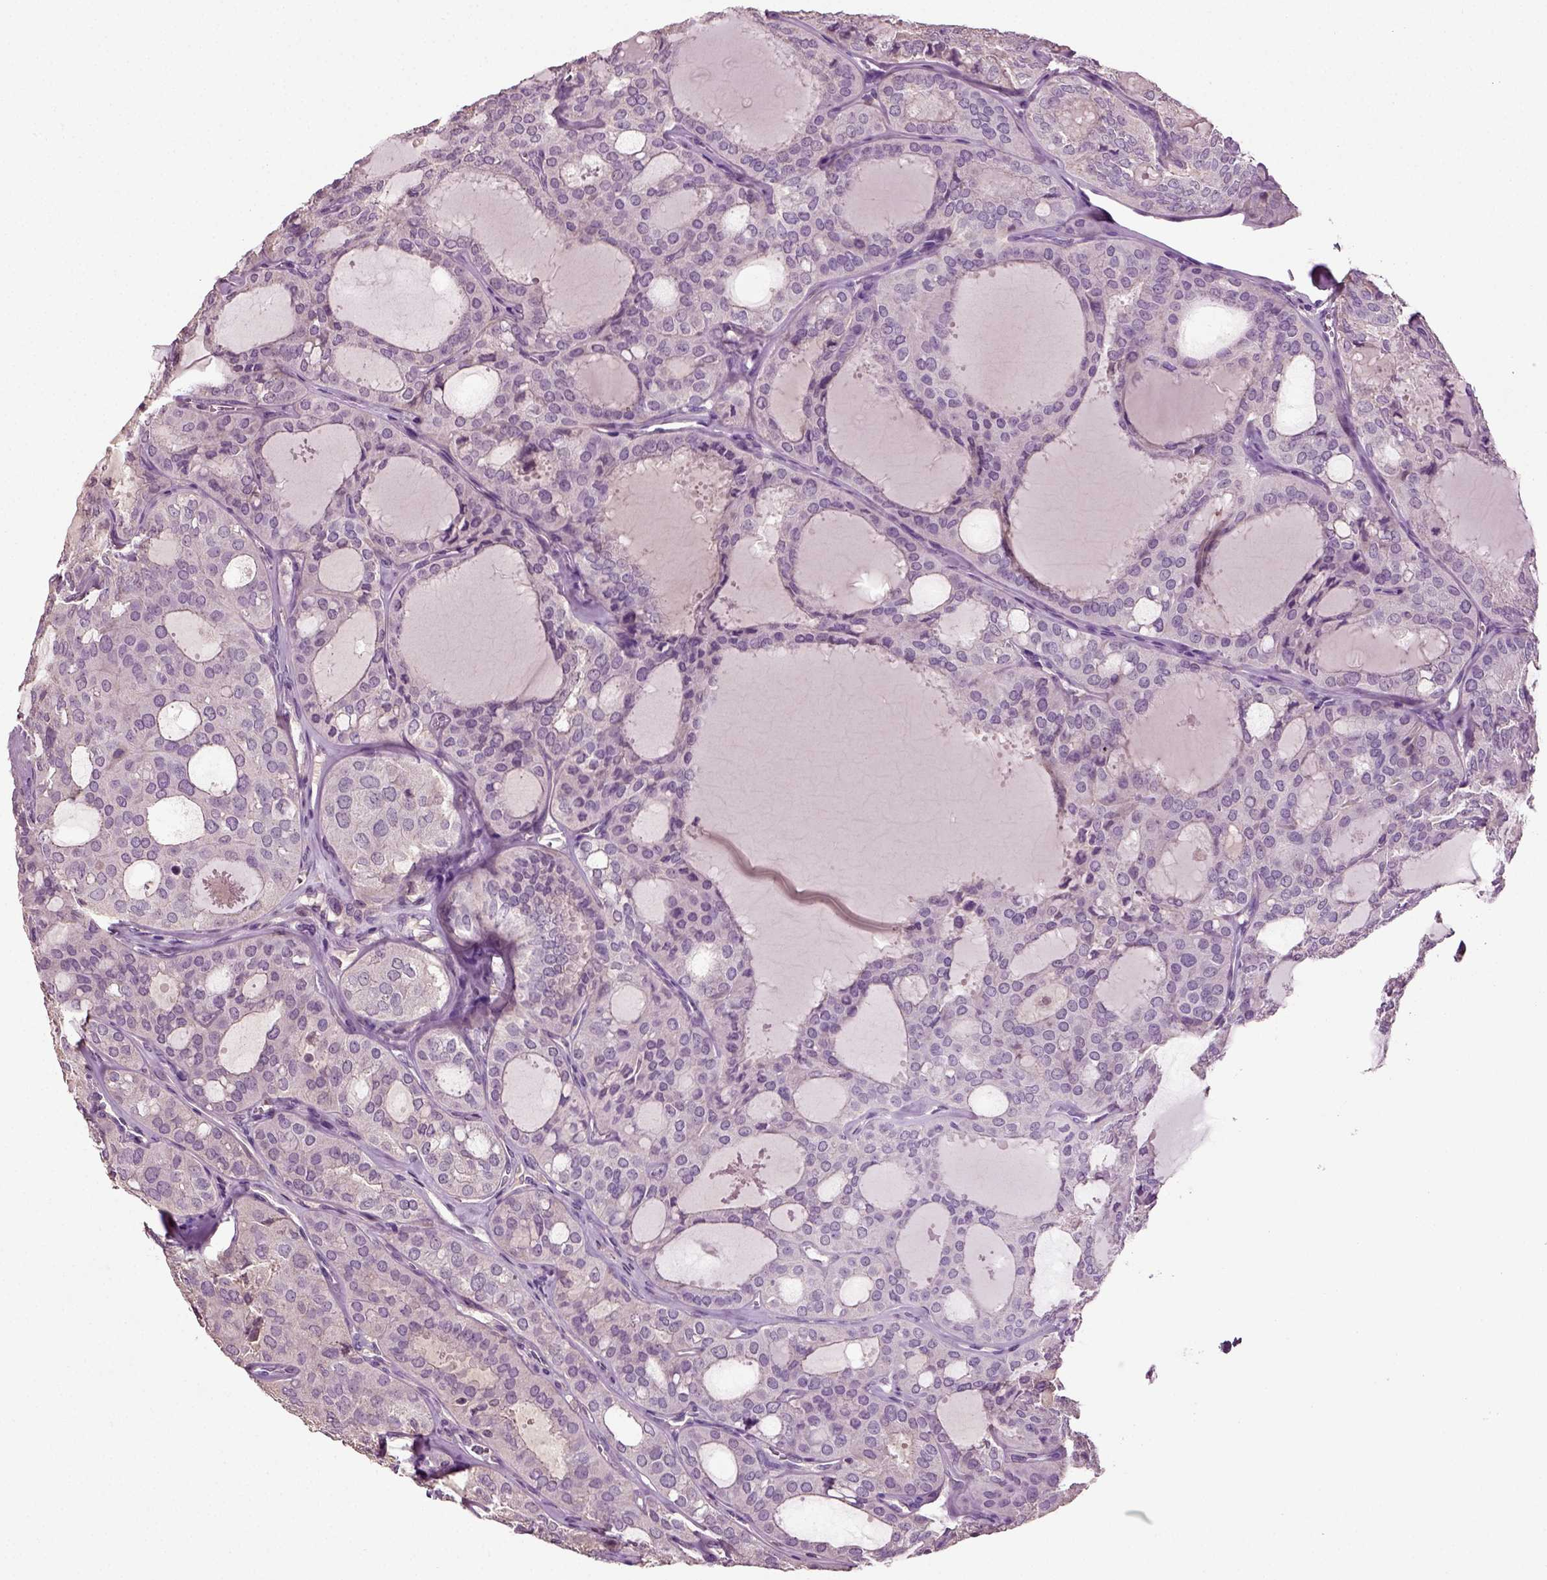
{"staining": {"intensity": "negative", "quantity": "none", "location": "none"}, "tissue": "thyroid cancer", "cell_type": "Tumor cells", "image_type": "cancer", "snomed": [{"axis": "morphology", "description": "Follicular adenoma carcinoma, NOS"}, {"axis": "topography", "description": "Thyroid gland"}], "caption": "This micrograph is of thyroid follicular adenoma carcinoma stained with IHC to label a protein in brown with the nuclei are counter-stained blue. There is no expression in tumor cells.", "gene": "DEFB118", "patient": {"sex": "male", "age": 75}}